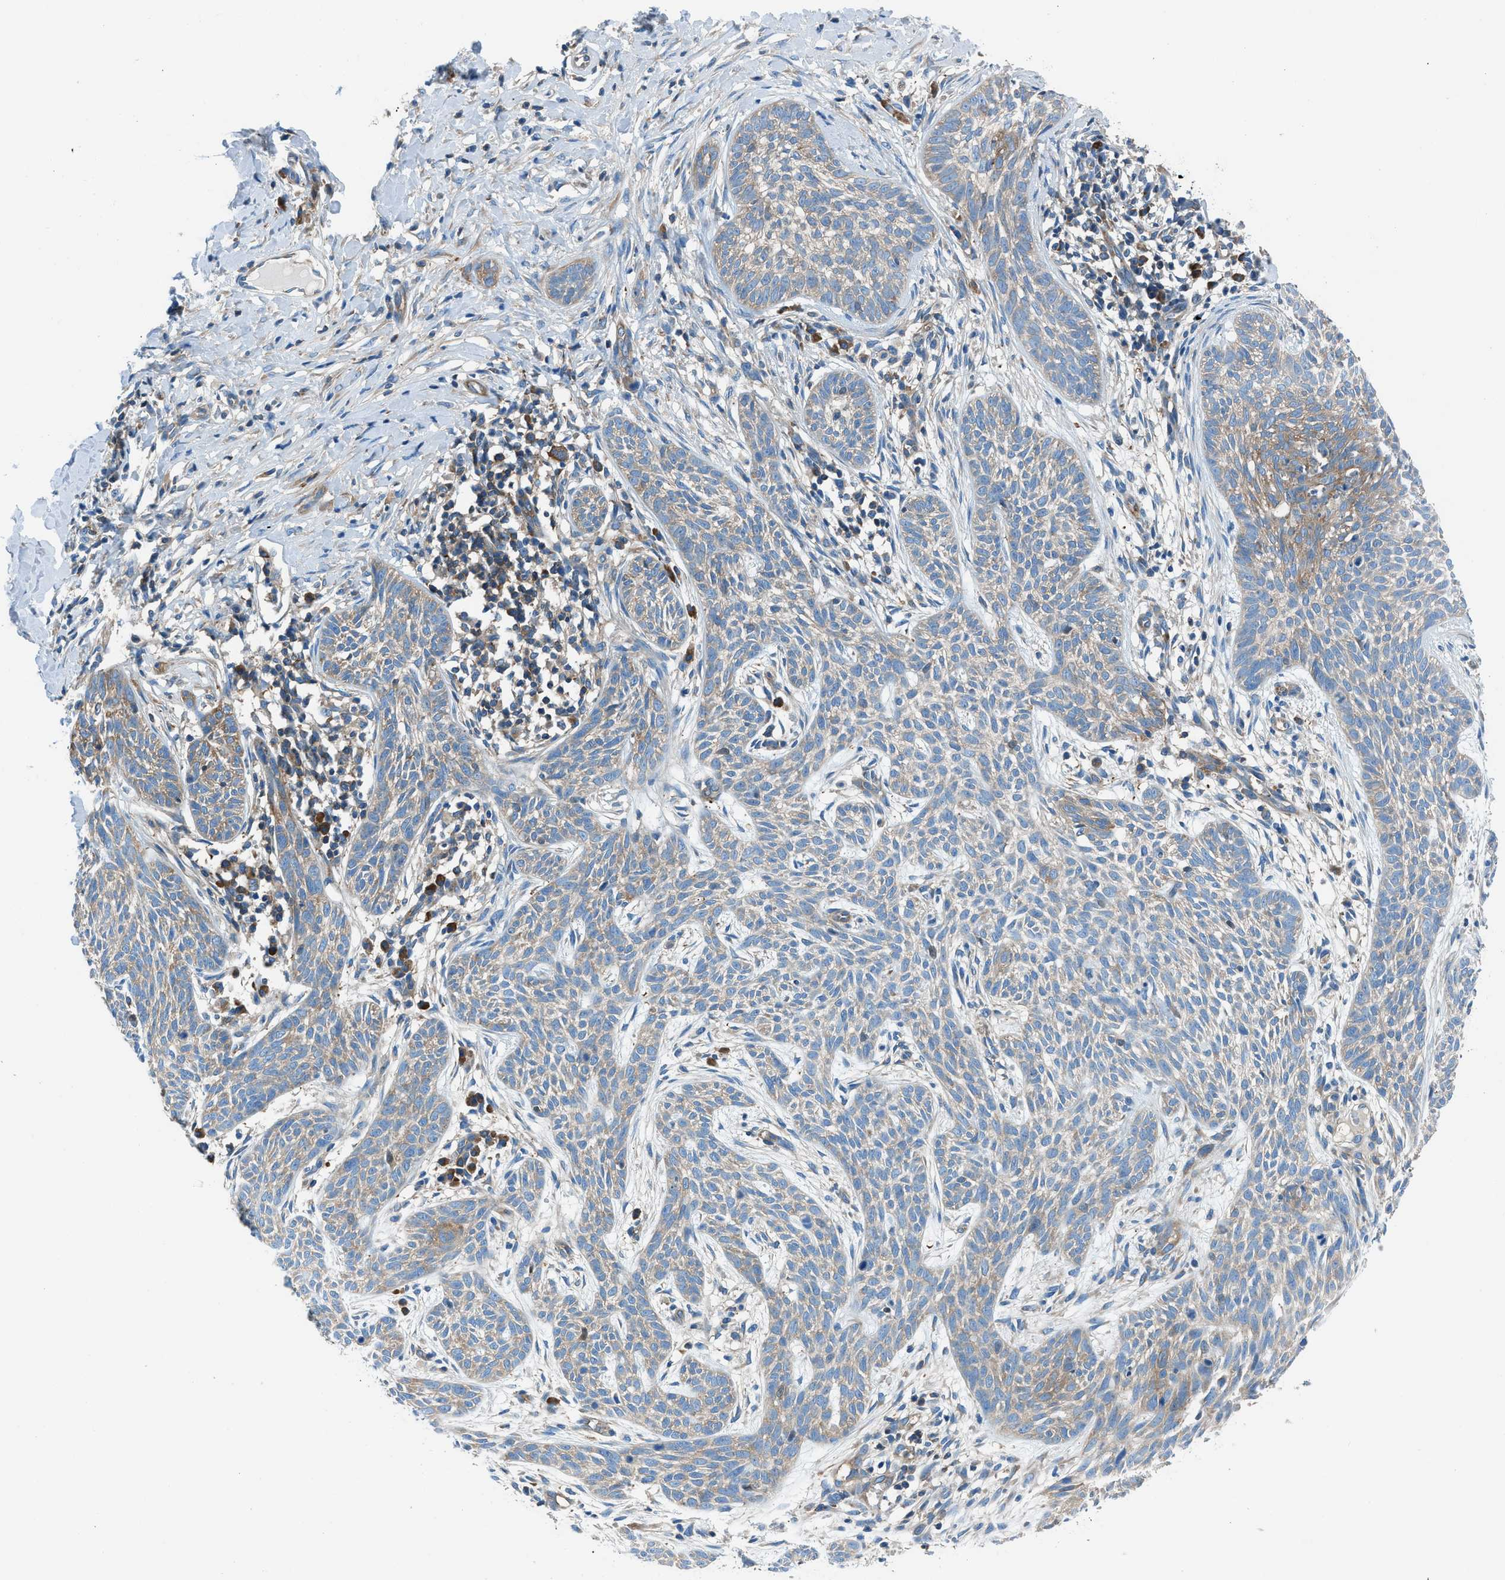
{"staining": {"intensity": "moderate", "quantity": "<25%", "location": "cytoplasmic/membranous"}, "tissue": "skin cancer", "cell_type": "Tumor cells", "image_type": "cancer", "snomed": [{"axis": "morphology", "description": "Basal cell carcinoma"}, {"axis": "topography", "description": "Skin"}], "caption": "Immunohistochemical staining of basal cell carcinoma (skin) displays low levels of moderate cytoplasmic/membranous staining in approximately <25% of tumor cells.", "gene": "SARS1", "patient": {"sex": "female", "age": 59}}